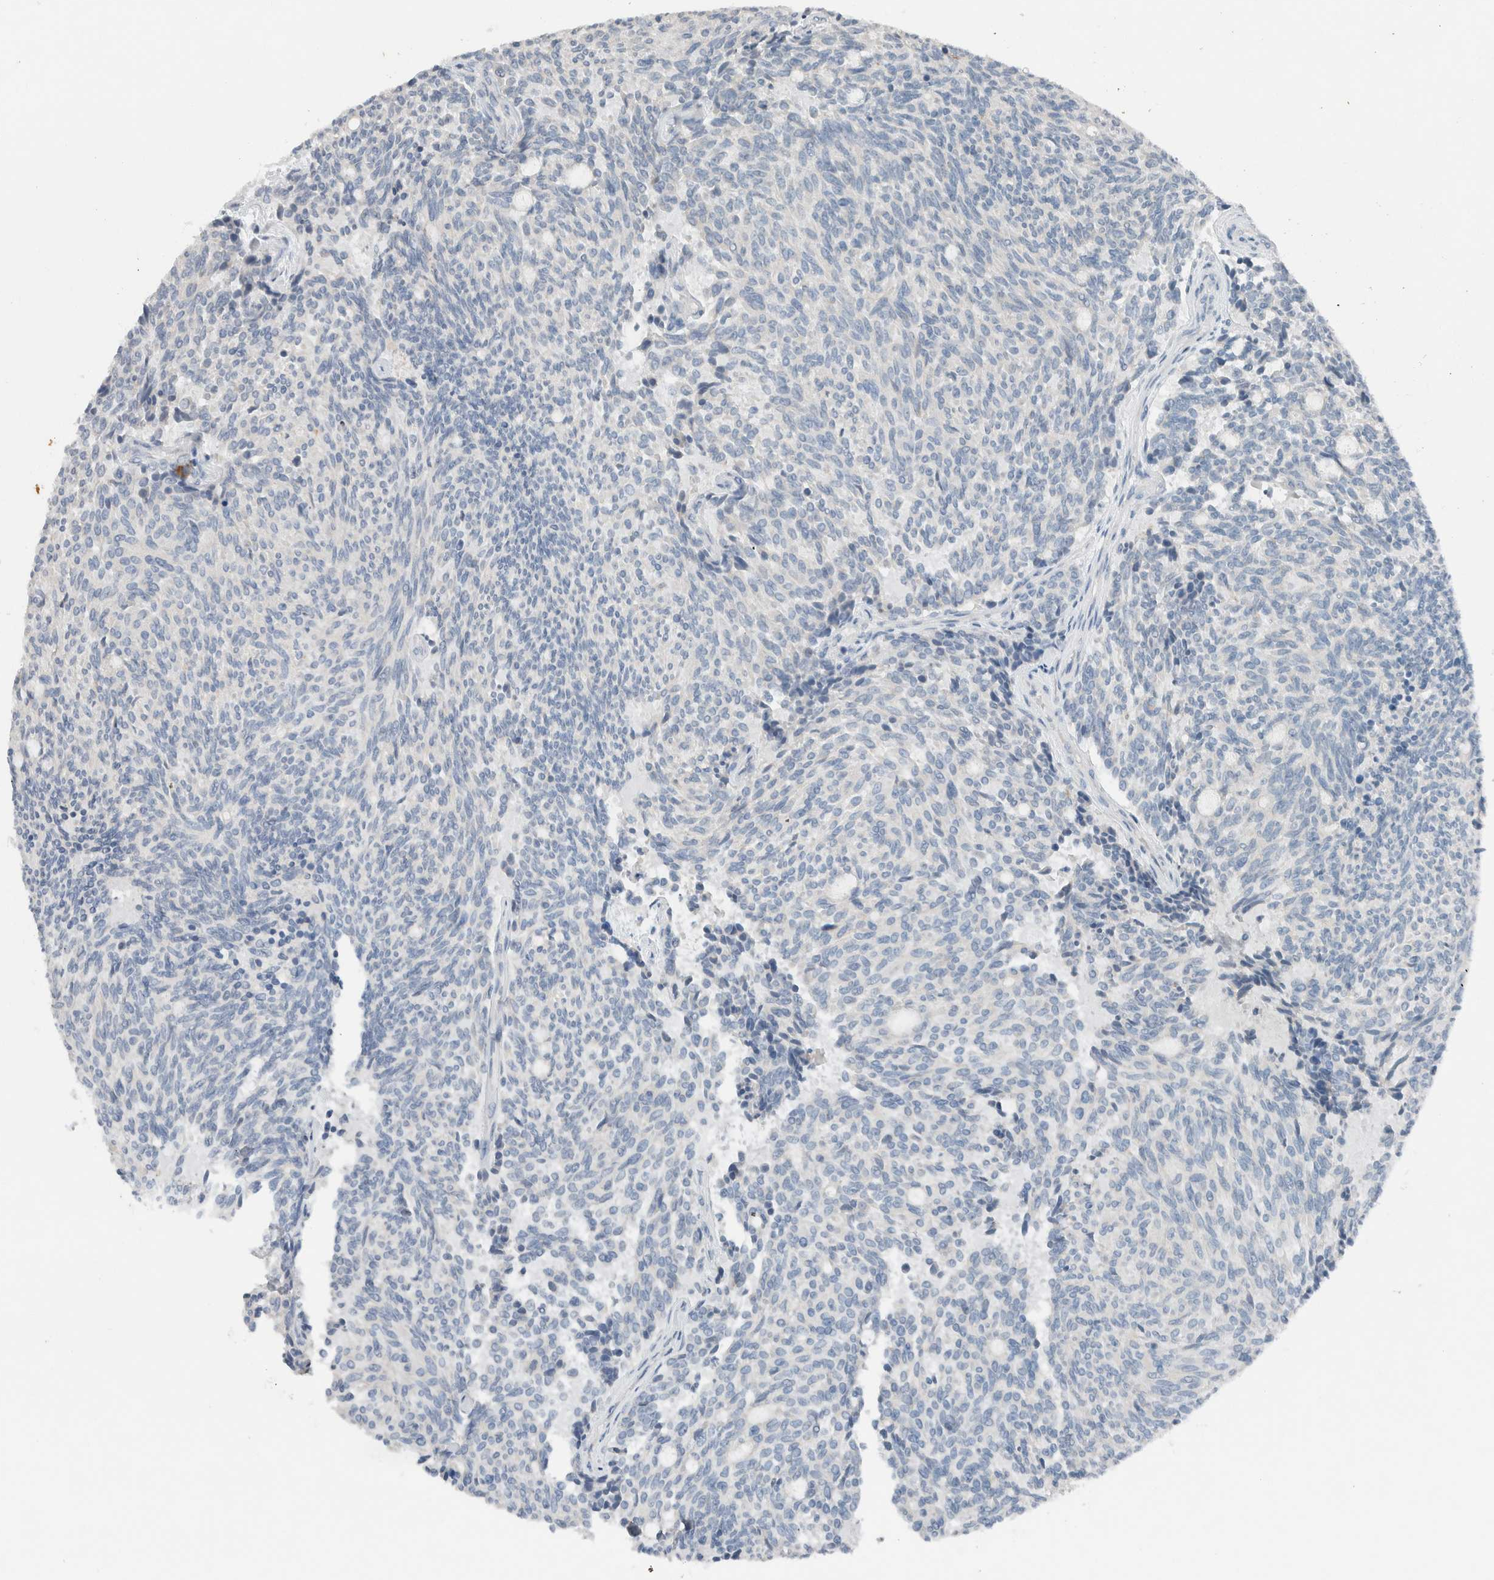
{"staining": {"intensity": "negative", "quantity": "none", "location": "none"}, "tissue": "carcinoid", "cell_type": "Tumor cells", "image_type": "cancer", "snomed": [{"axis": "morphology", "description": "Carcinoid, malignant, NOS"}, {"axis": "topography", "description": "Pancreas"}], "caption": "Tumor cells show no significant expression in carcinoid (malignant). (DAB (3,3'-diaminobenzidine) IHC, high magnification).", "gene": "DUOX1", "patient": {"sex": "female", "age": 54}}